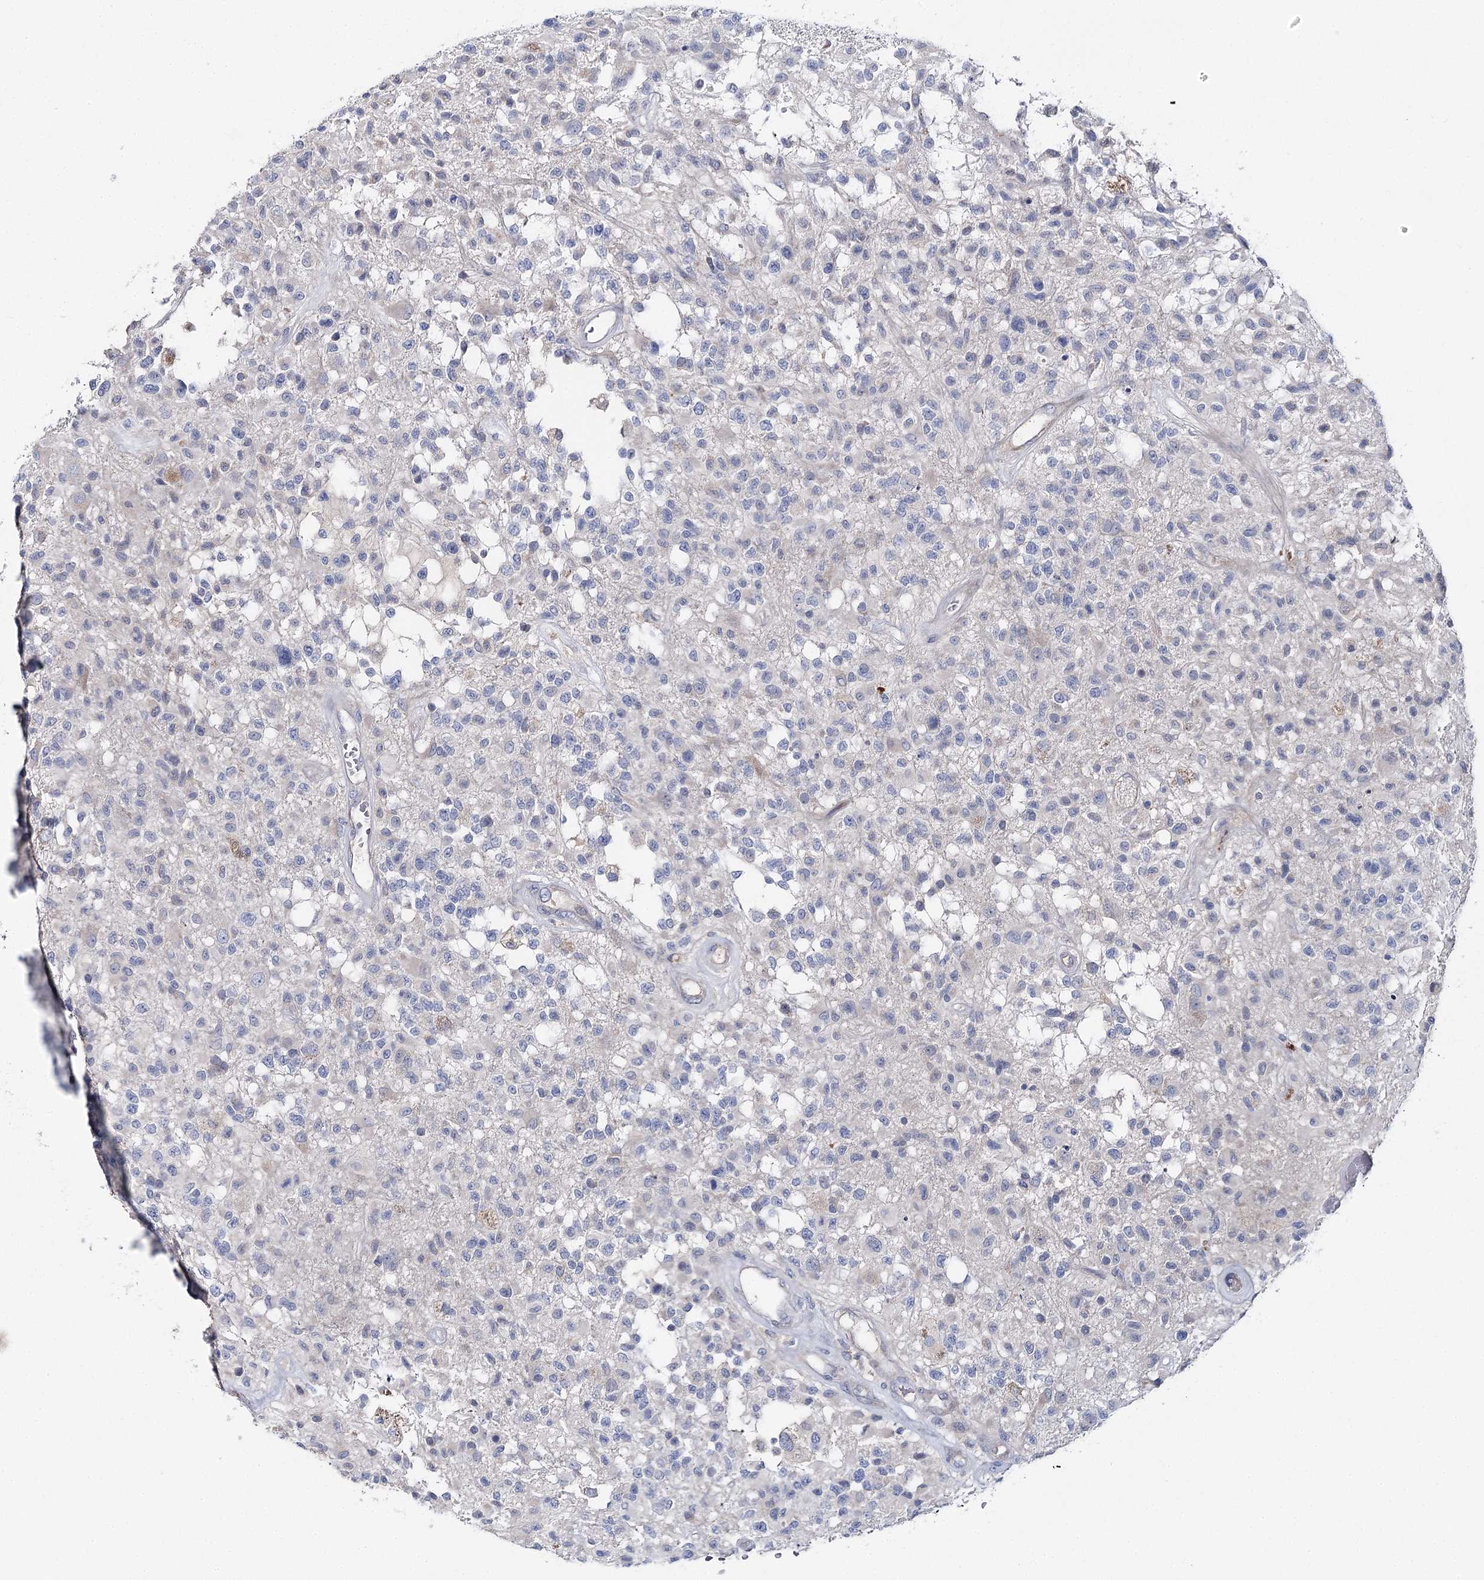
{"staining": {"intensity": "negative", "quantity": "none", "location": "none"}, "tissue": "glioma", "cell_type": "Tumor cells", "image_type": "cancer", "snomed": [{"axis": "morphology", "description": "Glioma, malignant, High grade"}, {"axis": "morphology", "description": "Glioblastoma, NOS"}, {"axis": "topography", "description": "Brain"}], "caption": "IHC photomicrograph of neoplastic tissue: glioma stained with DAB exhibits no significant protein positivity in tumor cells.", "gene": "LRRC14B", "patient": {"sex": "male", "age": 60}}